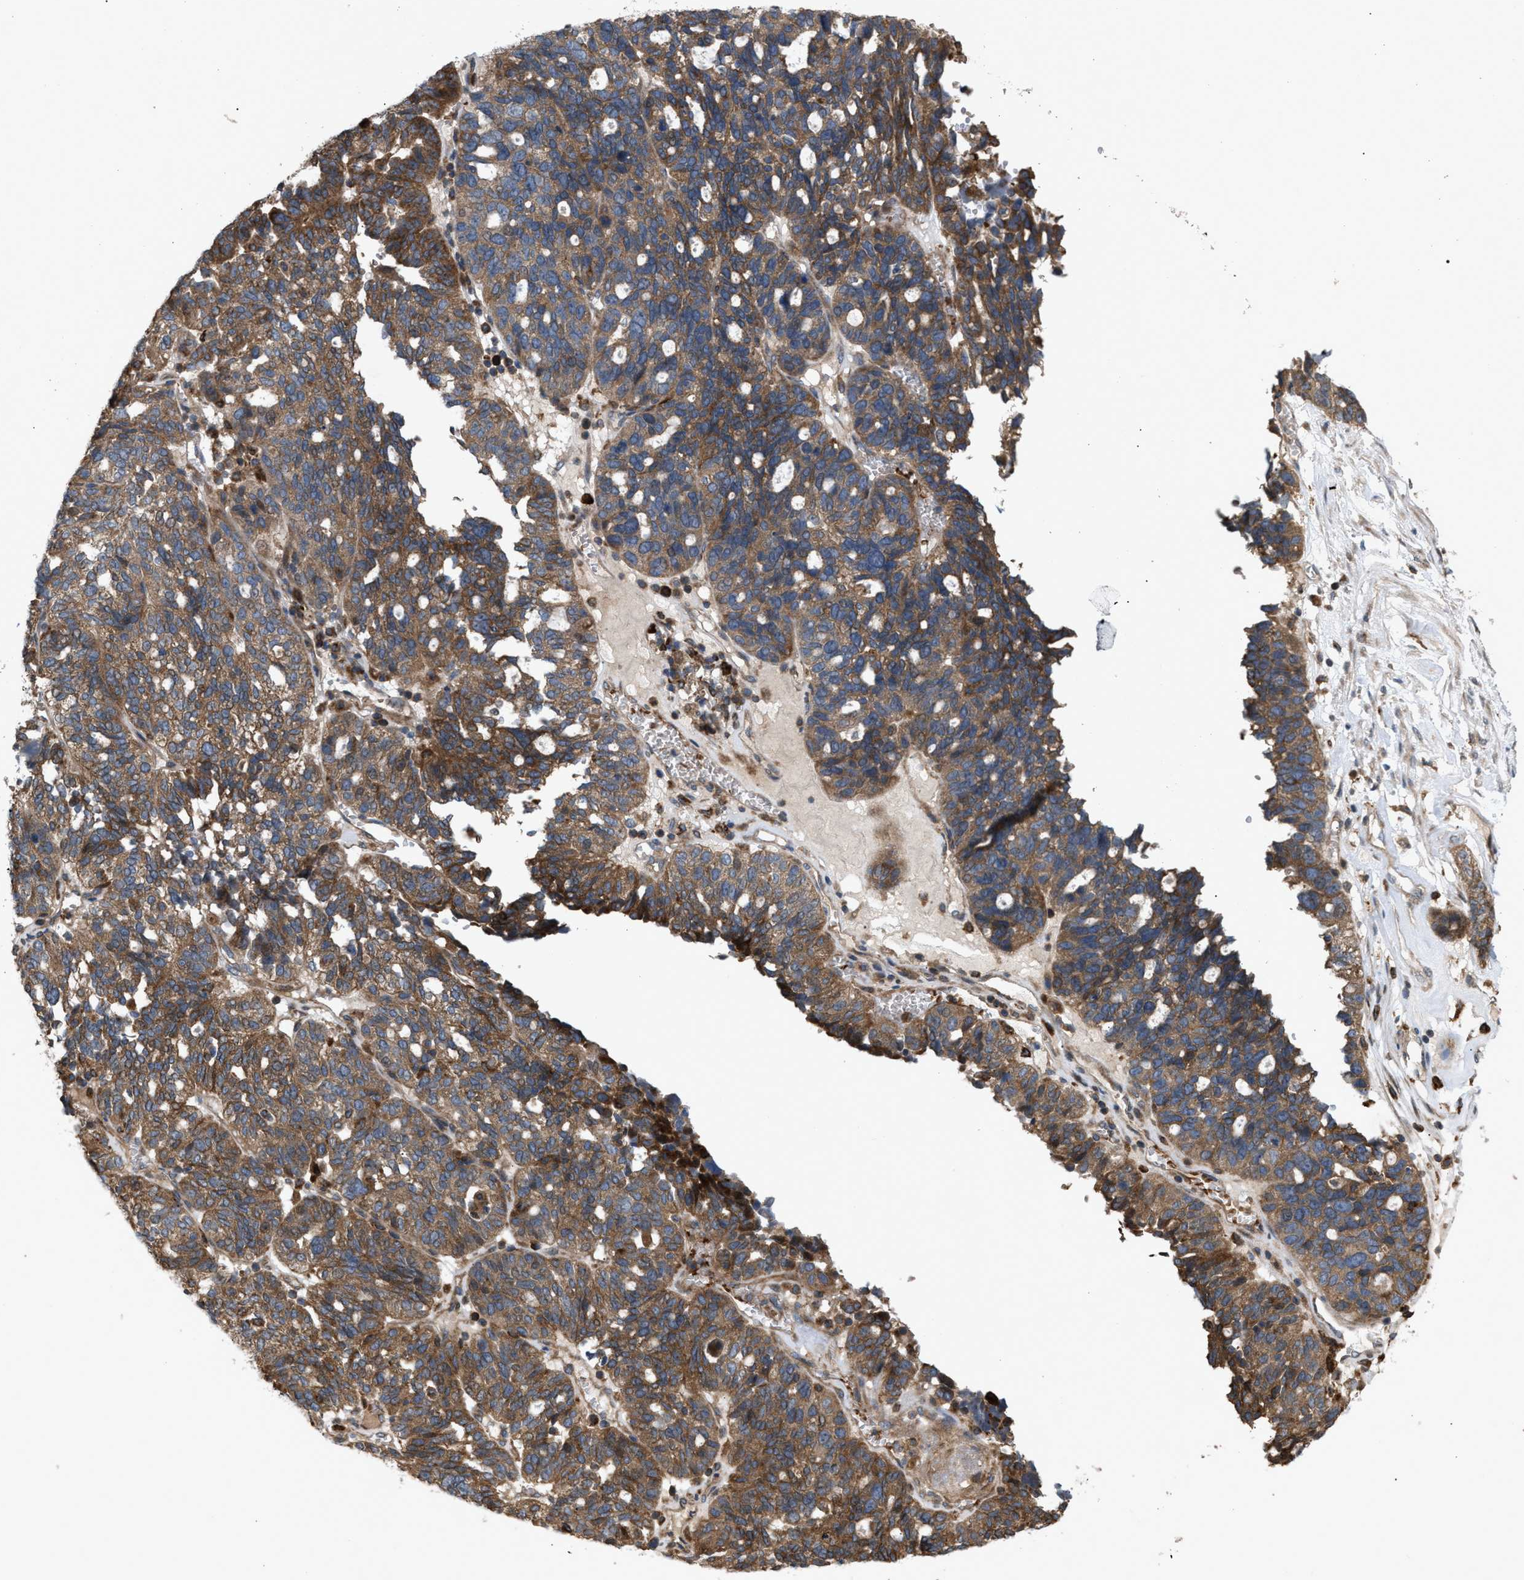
{"staining": {"intensity": "moderate", "quantity": ">75%", "location": "cytoplasmic/membranous"}, "tissue": "ovarian cancer", "cell_type": "Tumor cells", "image_type": "cancer", "snomed": [{"axis": "morphology", "description": "Cystadenocarcinoma, serous, NOS"}, {"axis": "topography", "description": "Ovary"}], "caption": "Immunohistochemical staining of ovarian cancer (serous cystadenocarcinoma) reveals moderate cytoplasmic/membranous protein positivity in about >75% of tumor cells.", "gene": "GCC1", "patient": {"sex": "female", "age": 59}}